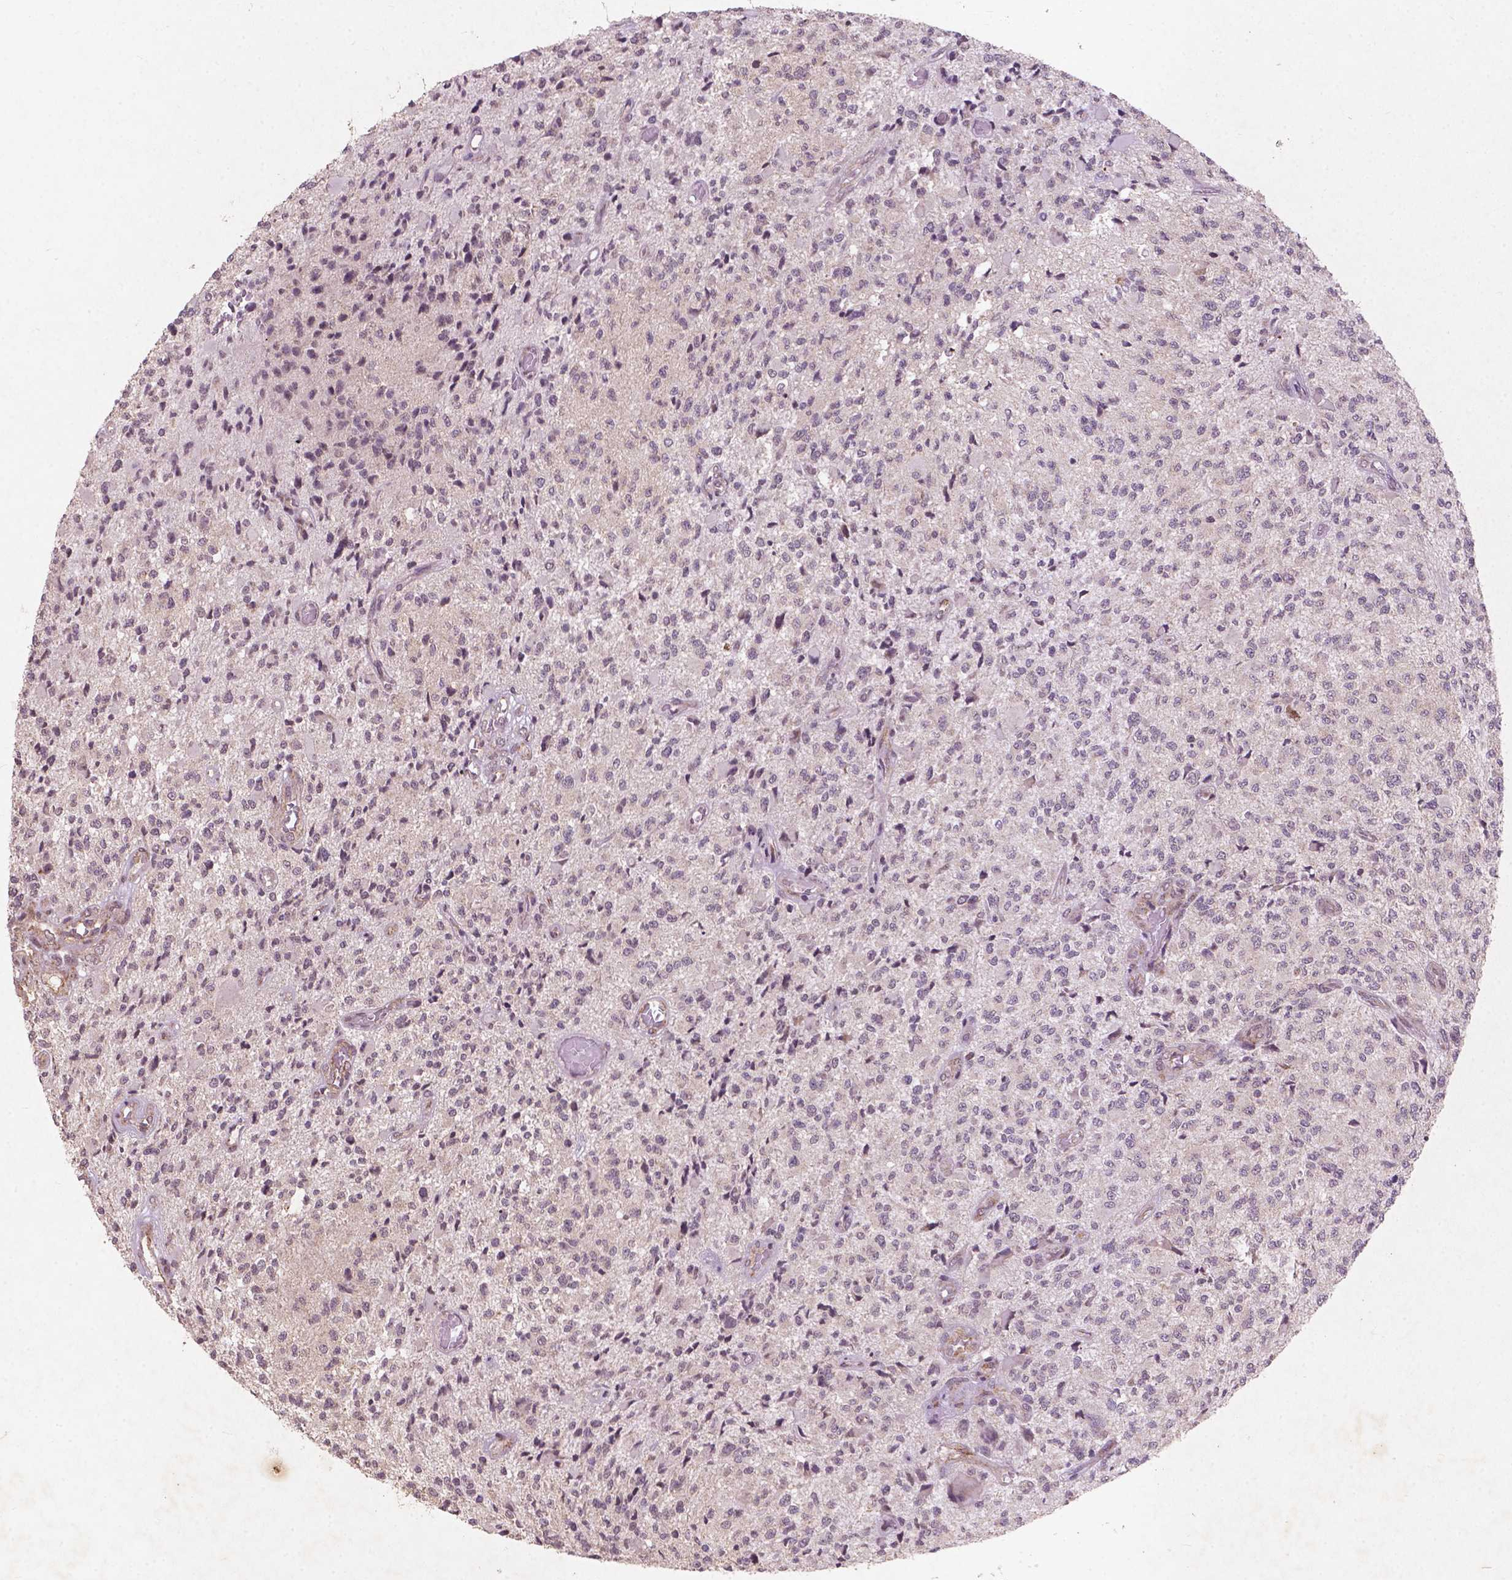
{"staining": {"intensity": "negative", "quantity": "none", "location": "none"}, "tissue": "glioma", "cell_type": "Tumor cells", "image_type": "cancer", "snomed": [{"axis": "morphology", "description": "Glioma, malignant, High grade"}, {"axis": "topography", "description": "Brain"}], "caption": "Tumor cells are negative for brown protein staining in glioma.", "gene": "SMAD2", "patient": {"sex": "female", "age": 63}}